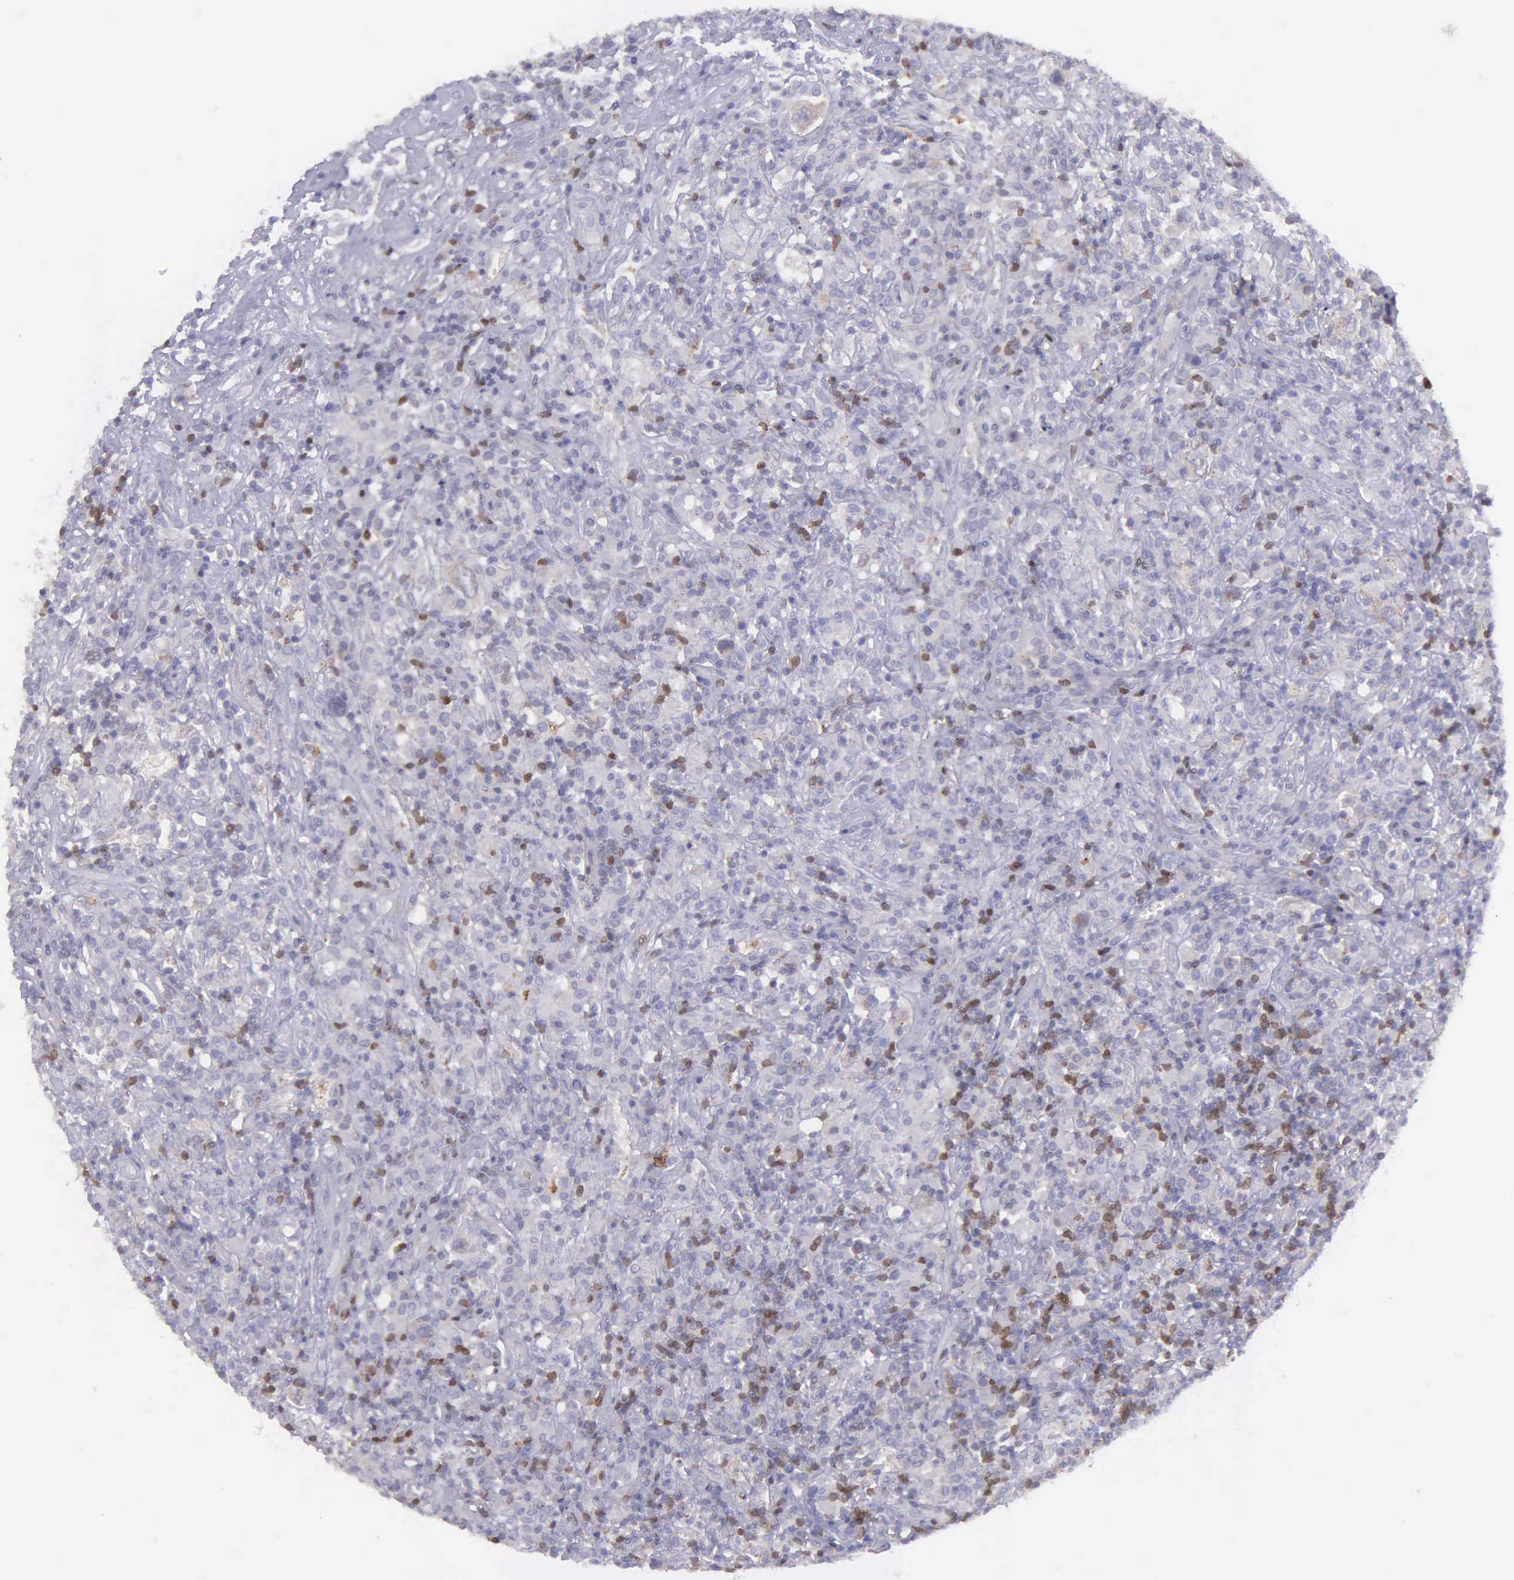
{"staining": {"intensity": "negative", "quantity": "none", "location": "none"}, "tissue": "lymphoma", "cell_type": "Tumor cells", "image_type": "cancer", "snomed": [{"axis": "morphology", "description": "Hodgkin's disease, NOS"}, {"axis": "topography", "description": "Lymph node"}], "caption": "A histopathology image of lymphoma stained for a protein shows no brown staining in tumor cells. (DAB immunohistochemistry (IHC) visualized using brightfield microscopy, high magnification).", "gene": "MICAL3", "patient": {"sex": "male", "age": 46}}